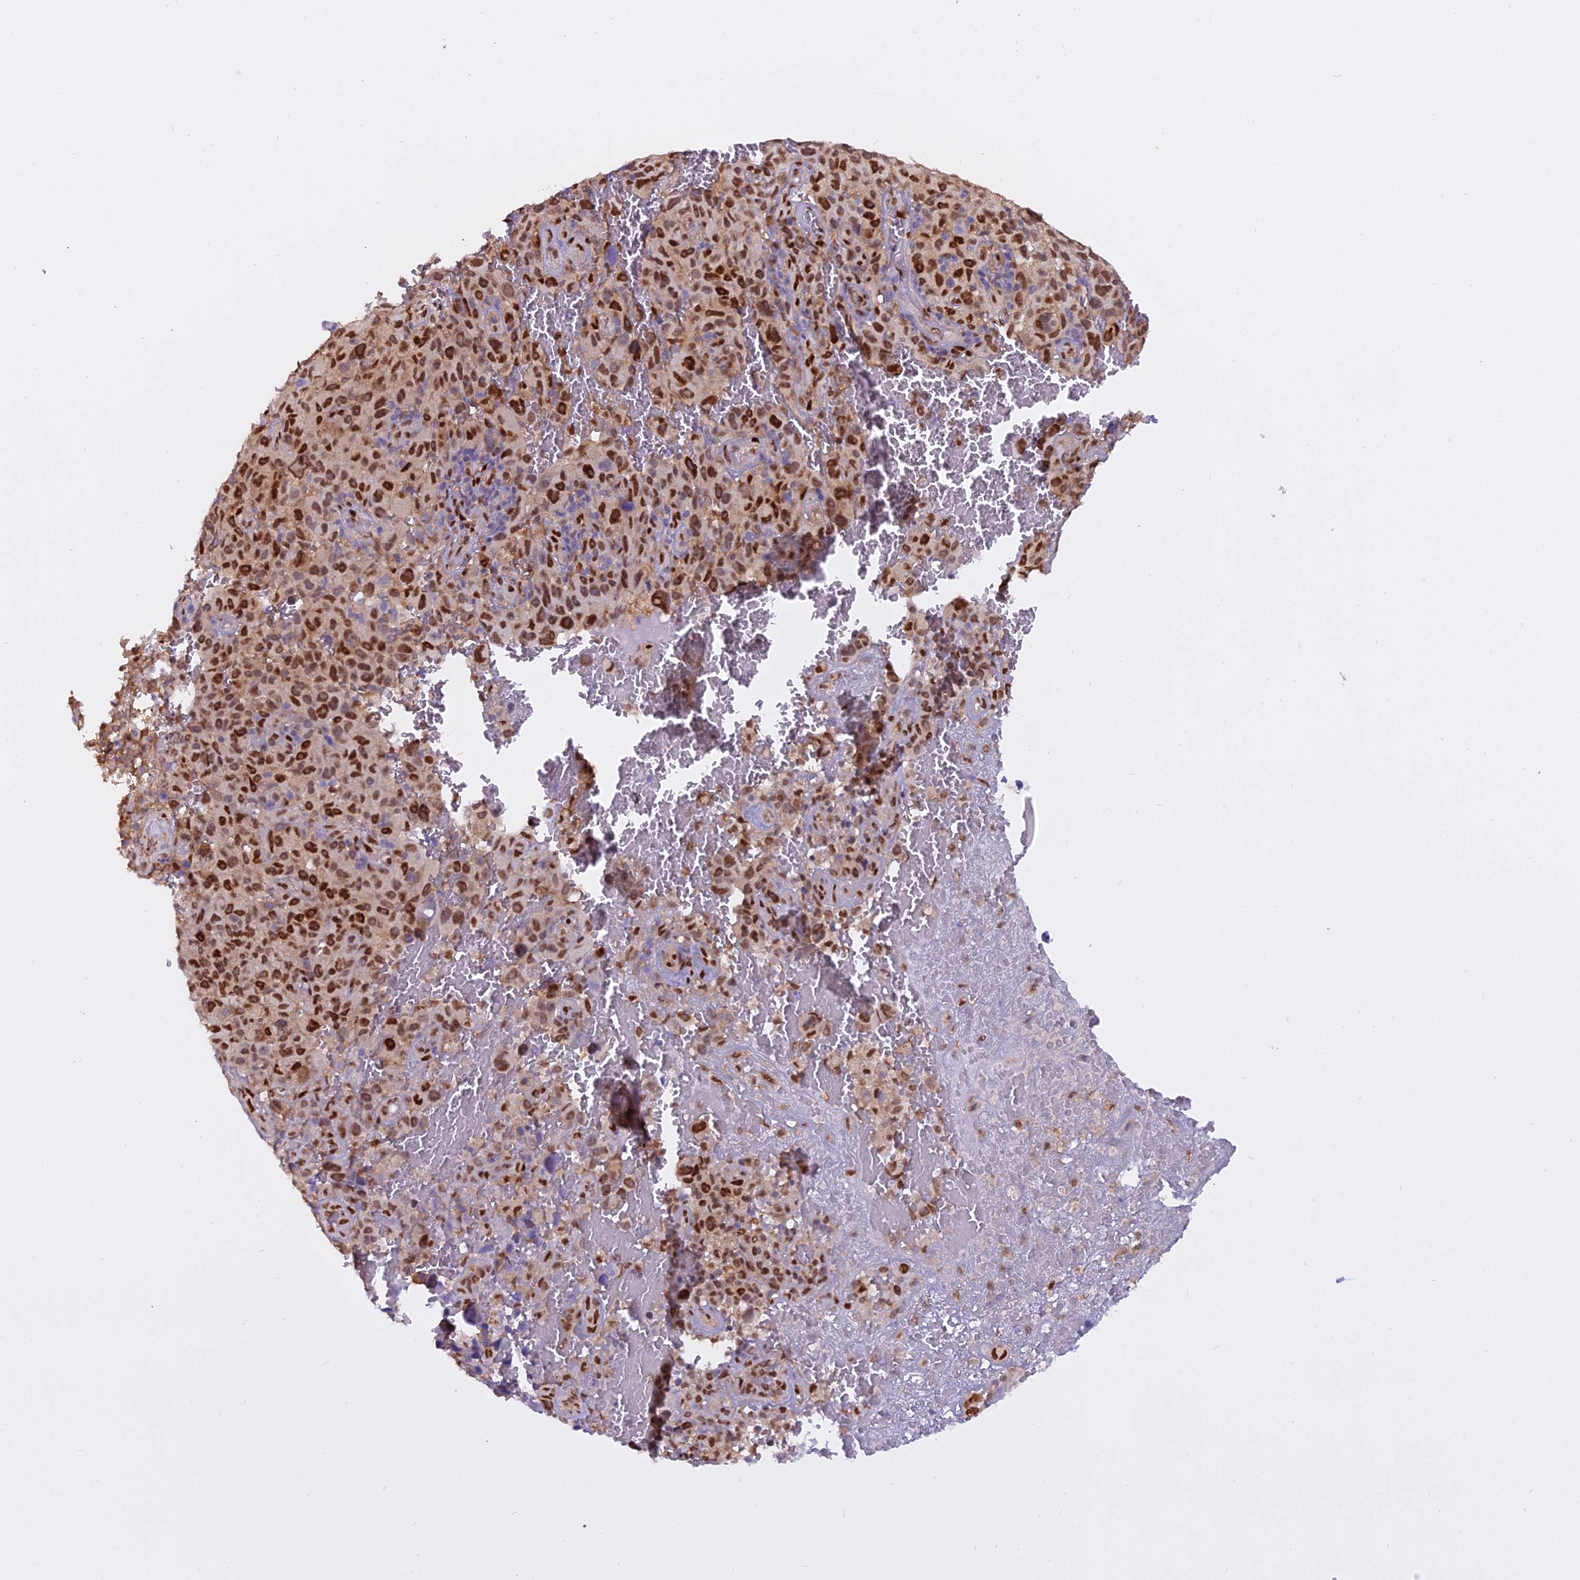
{"staining": {"intensity": "moderate", "quantity": ">75%", "location": "nuclear"}, "tissue": "melanoma", "cell_type": "Tumor cells", "image_type": "cancer", "snomed": [{"axis": "morphology", "description": "Malignant melanoma, NOS"}, {"axis": "topography", "description": "Skin"}], "caption": "Immunohistochemistry histopathology image of neoplastic tissue: human melanoma stained using immunohistochemistry (IHC) demonstrates medium levels of moderate protein expression localized specifically in the nuclear of tumor cells, appearing as a nuclear brown color.", "gene": "NPEPL1", "patient": {"sex": "female", "age": 82}}